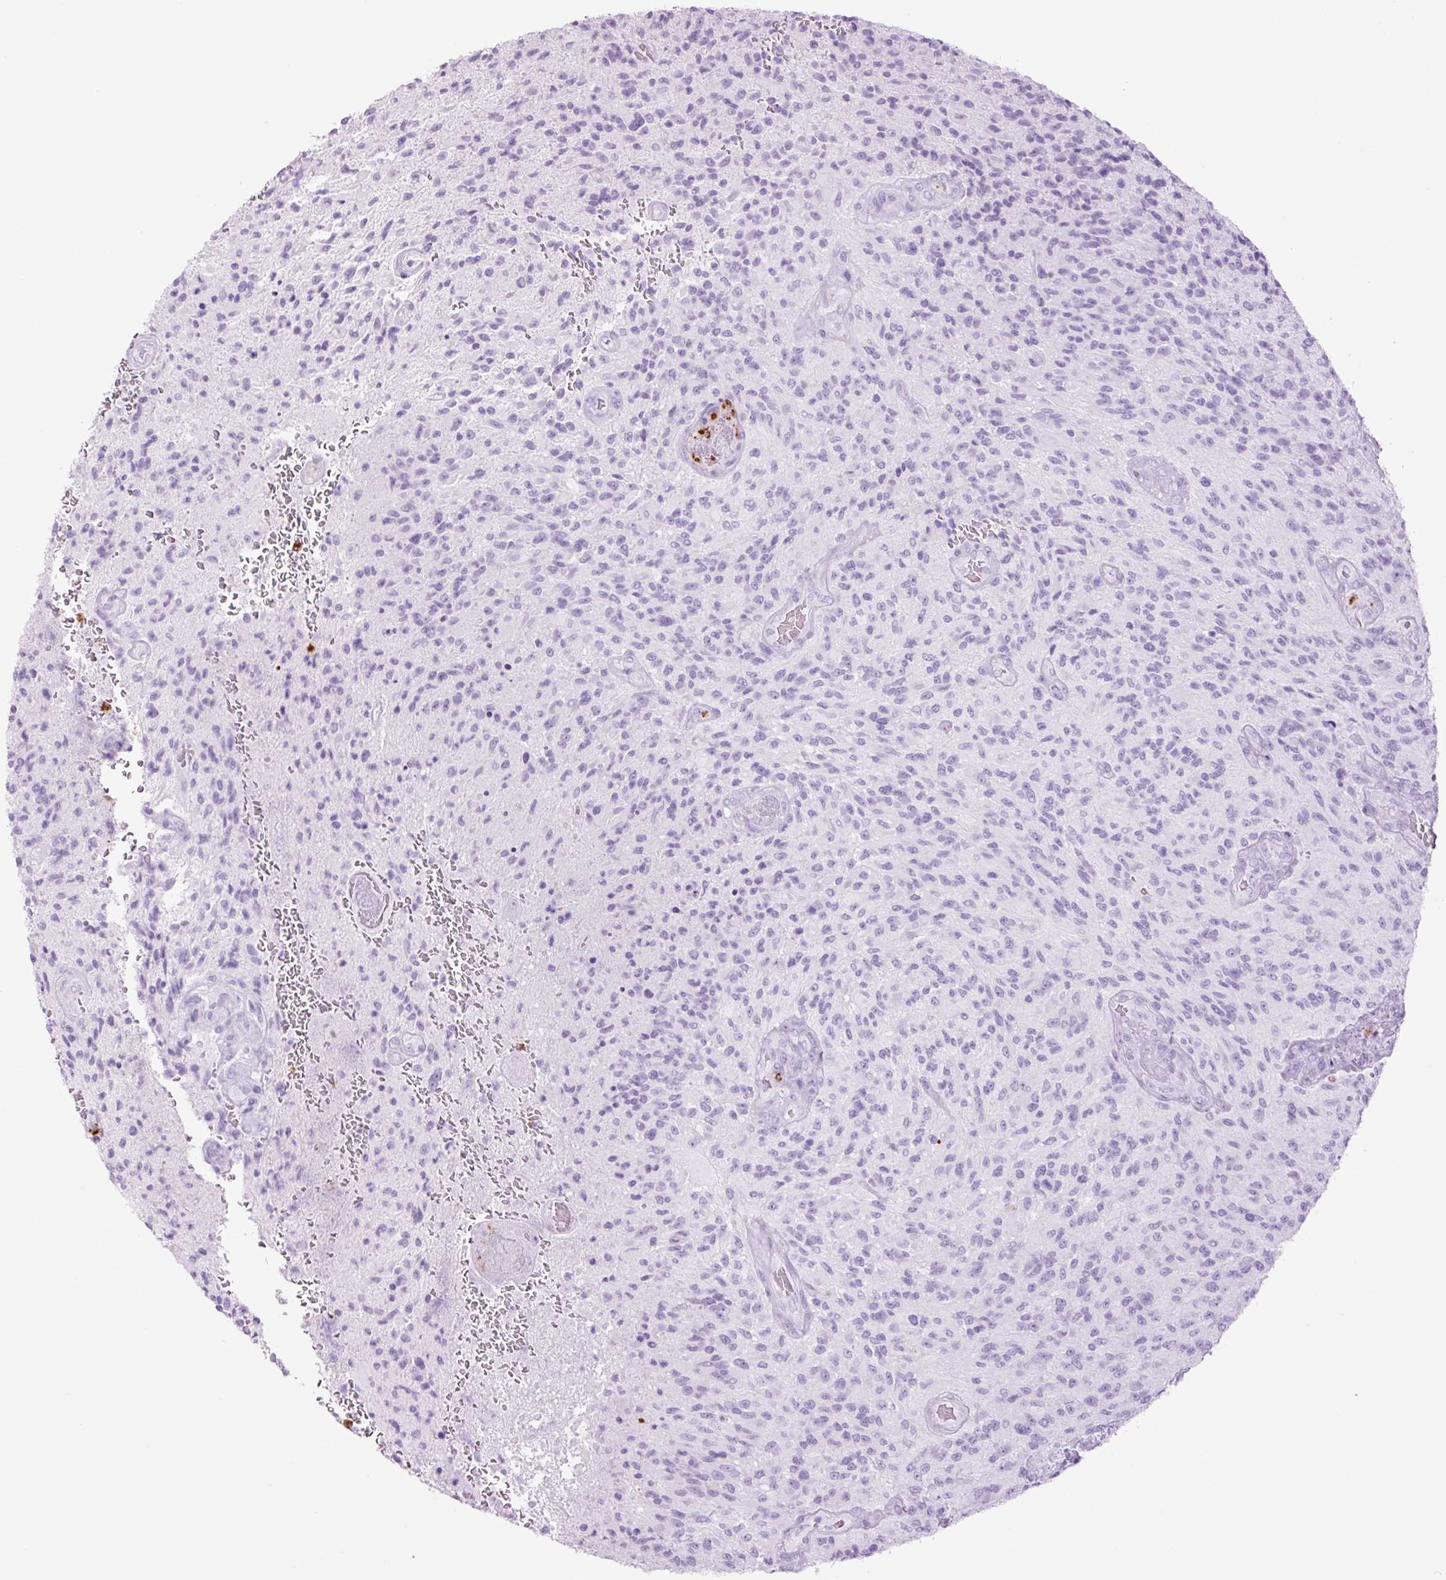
{"staining": {"intensity": "negative", "quantity": "none", "location": "none"}, "tissue": "glioma", "cell_type": "Tumor cells", "image_type": "cancer", "snomed": [{"axis": "morphology", "description": "Normal tissue, NOS"}, {"axis": "morphology", "description": "Glioma, malignant, High grade"}, {"axis": "topography", "description": "Cerebral cortex"}], "caption": "The immunohistochemistry (IHC) micrograph has no significant positivity in tumor cells of glioma tissue.", "gene": "LYZ", "patient": {"sex": "male", "age": 56}}